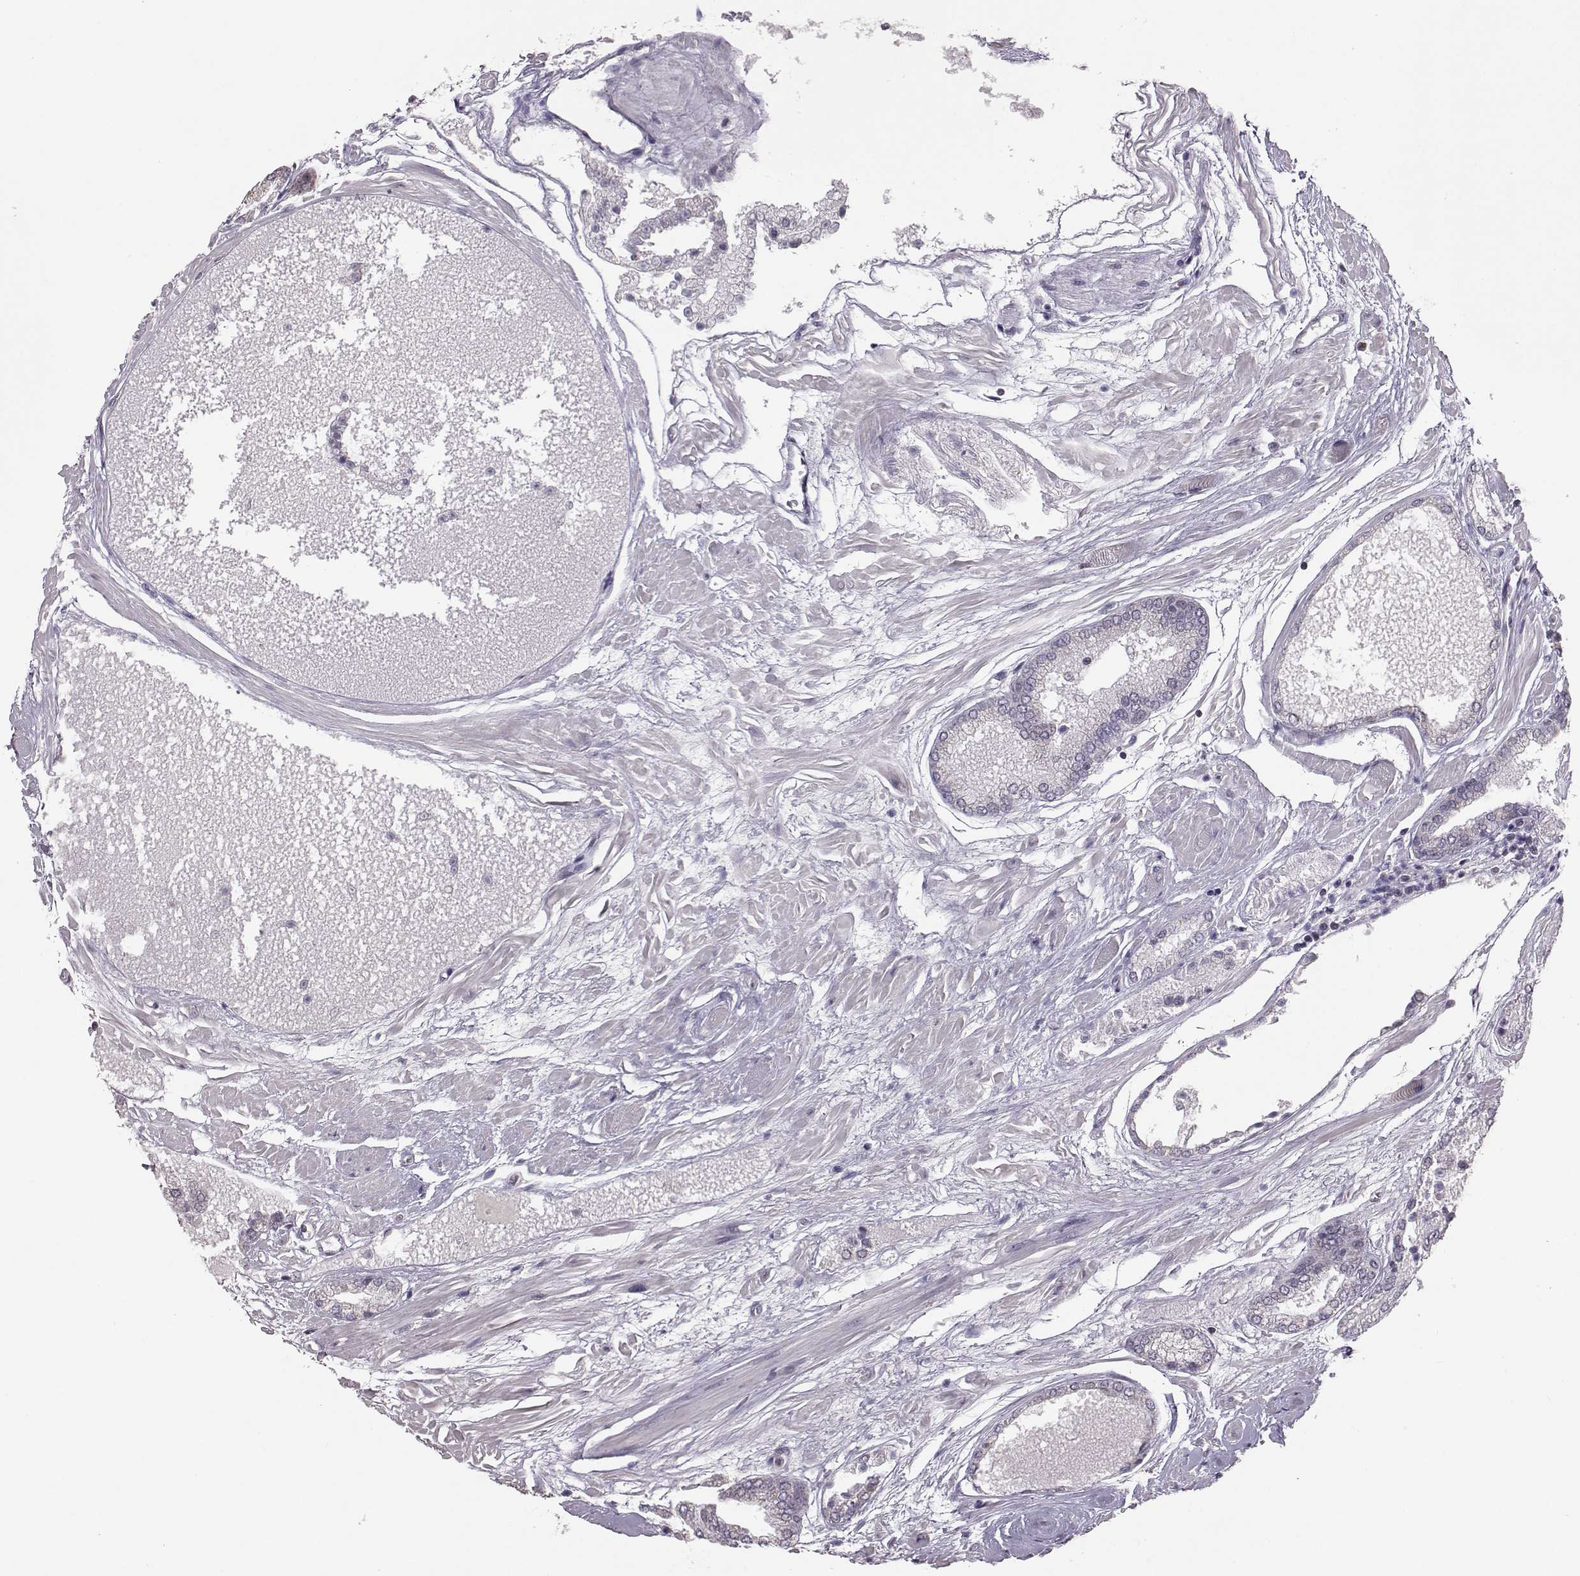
{"staining": {"intensity": "negative", "quantity": "none", "location": "none"}, "tissue": "prostate cancer", "cell_type": "Tumor cells", "image_type": "cancer", "snomed": [{"axis": "morphology", "description": "Adenocarcinoma, High grade"}, {"axis": "topography", "description": "Prostate"}], "caption": "High magnification brightfield microscopy of adenocarcinoma (high-grade) (prostate) stained with DAB (brown) and counterstained with hematoxylin (blue): tumor cells show no significant staining. (DAB immunohistochemistry with hematoxylin counter stain).", "gene": "ALDH3A1", "patient": {"sex": "male", "age": 56}}